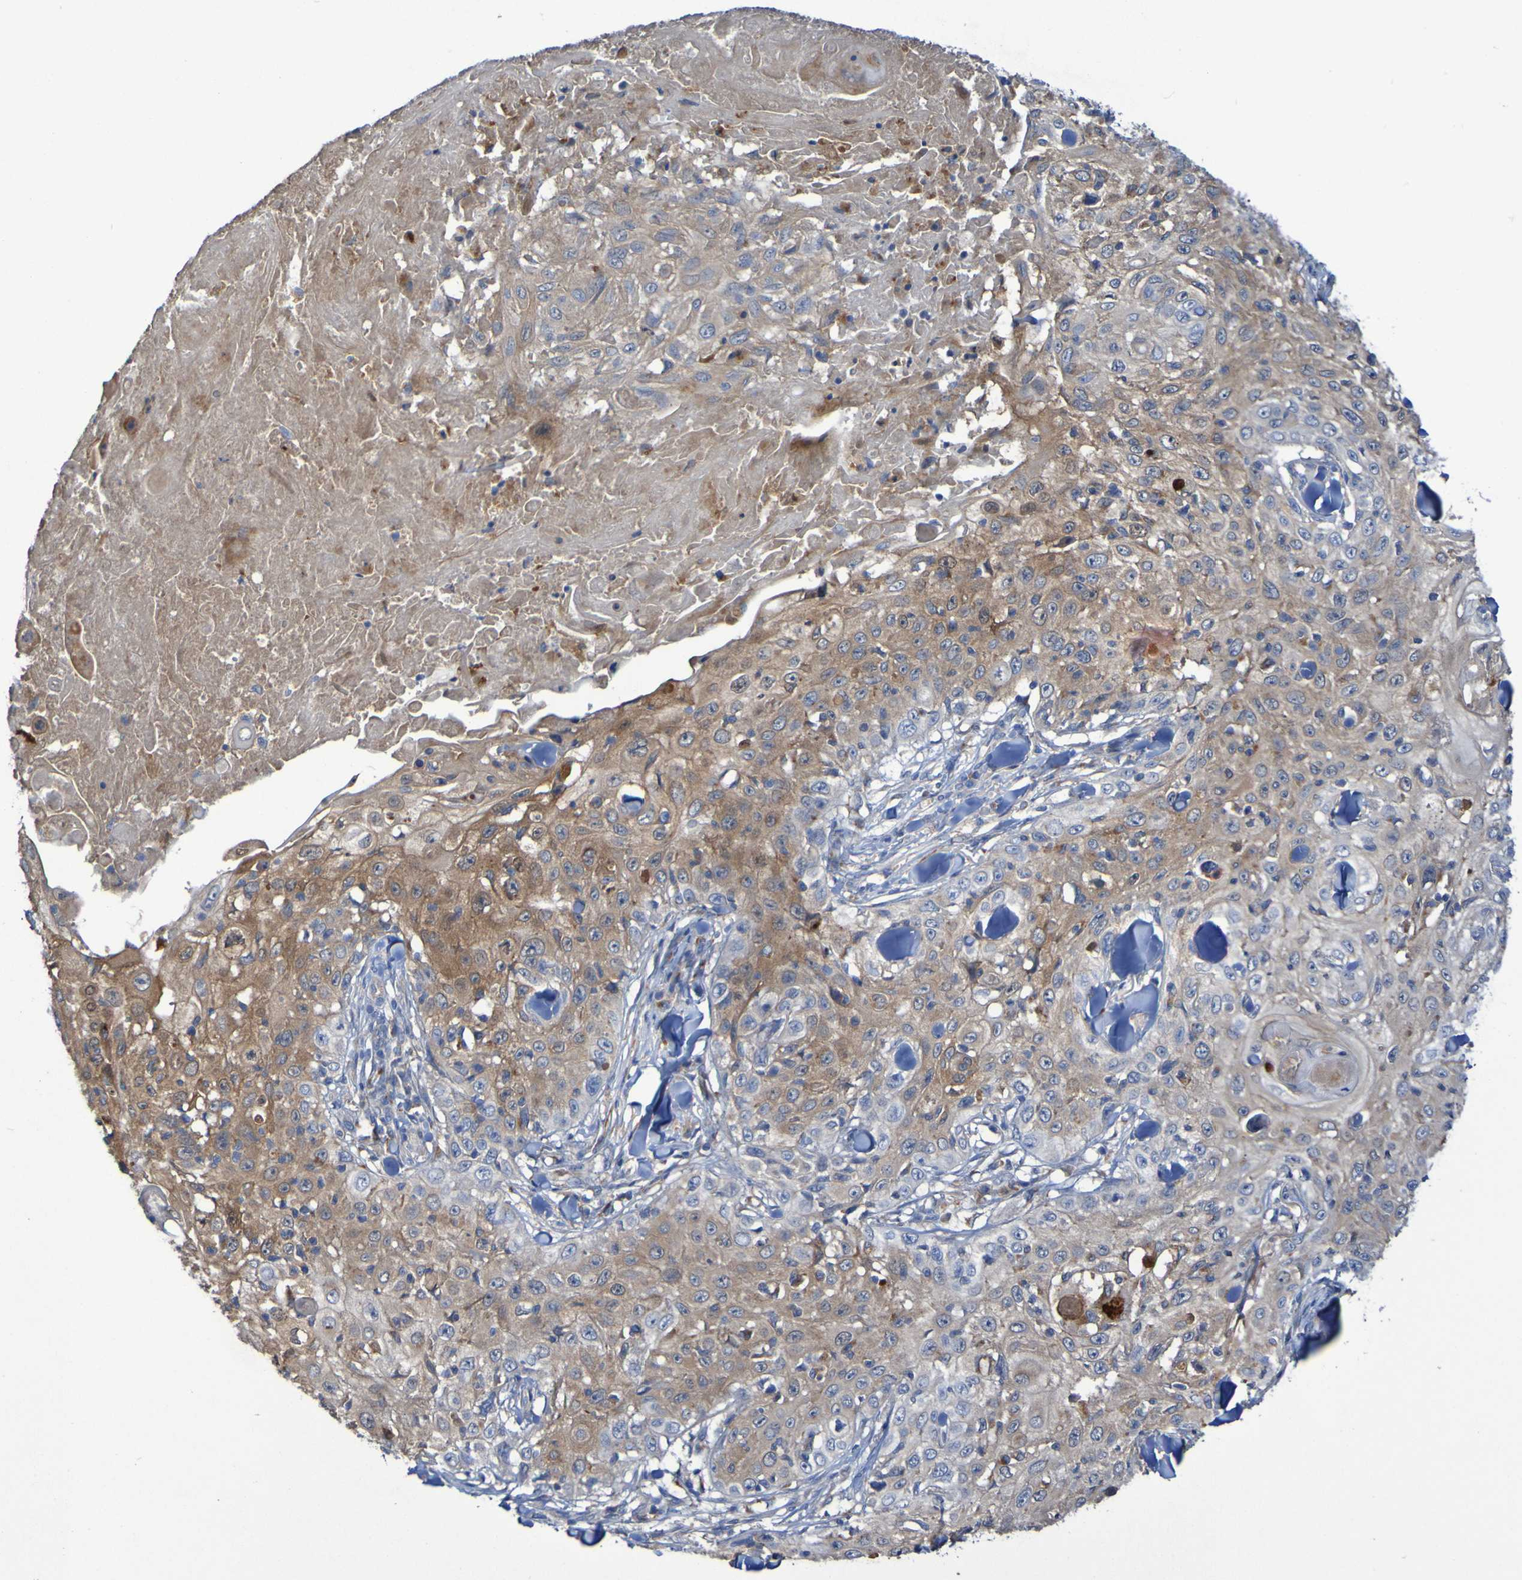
{"staining": {"intensity": "moderate", "quantity": ">75%", "location": "cytoplasmic/membranous"}, "tissue": "skin cancer", "cell_type": "Tumor cells", "image_type": "cancer", "snomed": [{"axis": "morphology", "description": "Squamous cell carcinoma, NOS"}, {"axis": "topography", "description": "Skin"}], "caption": "Skin cancer (squamous cell carcinoma) tissue reveals moderate cytoplasmic/membranous staining in about >75% of tumor cells", "gene": "ARHGEF16", "patient": {"sex": "male", "age": 86}}